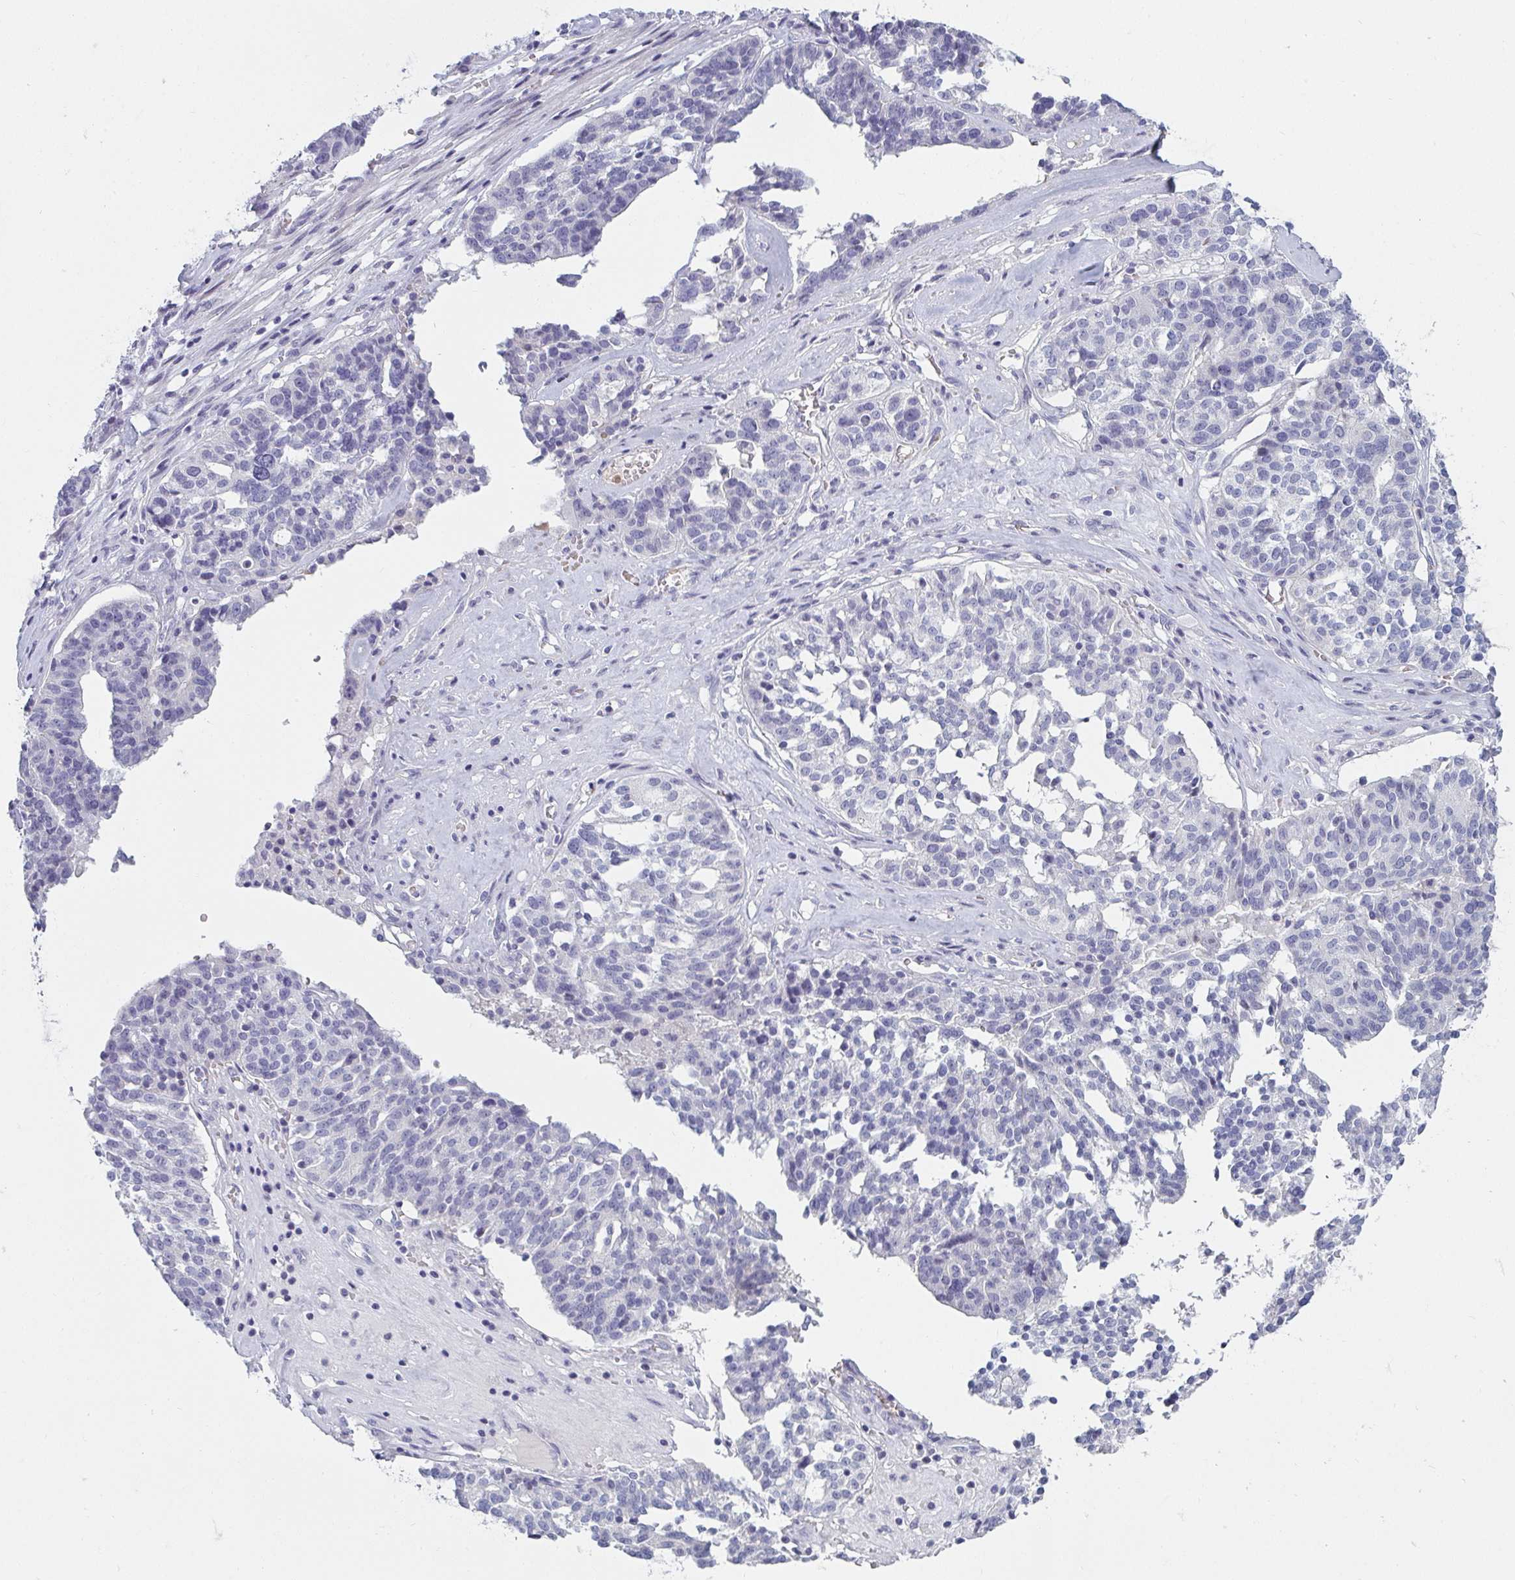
{"staining": {"intensity": "negative", "quantity": "none", "location": "none"}, "tissue": "ovarian cancer", "cell_type": "Tumor cells", "image_type": "cancer", "snomed": [{"axis": "morphology", "description": "Cystadenocarcinoma, serous, NOS"}, {"axis": "topography", "description": "Ovary"}], "caption": "A high-resolution histopathology image shows immunohistochemistry staining of ovarian cancer (serous cystadenocarcinoma), which shows no significant expression in tumor cells.", "gene": "SHB", "patient": {"sex": "female", "age": 59}}